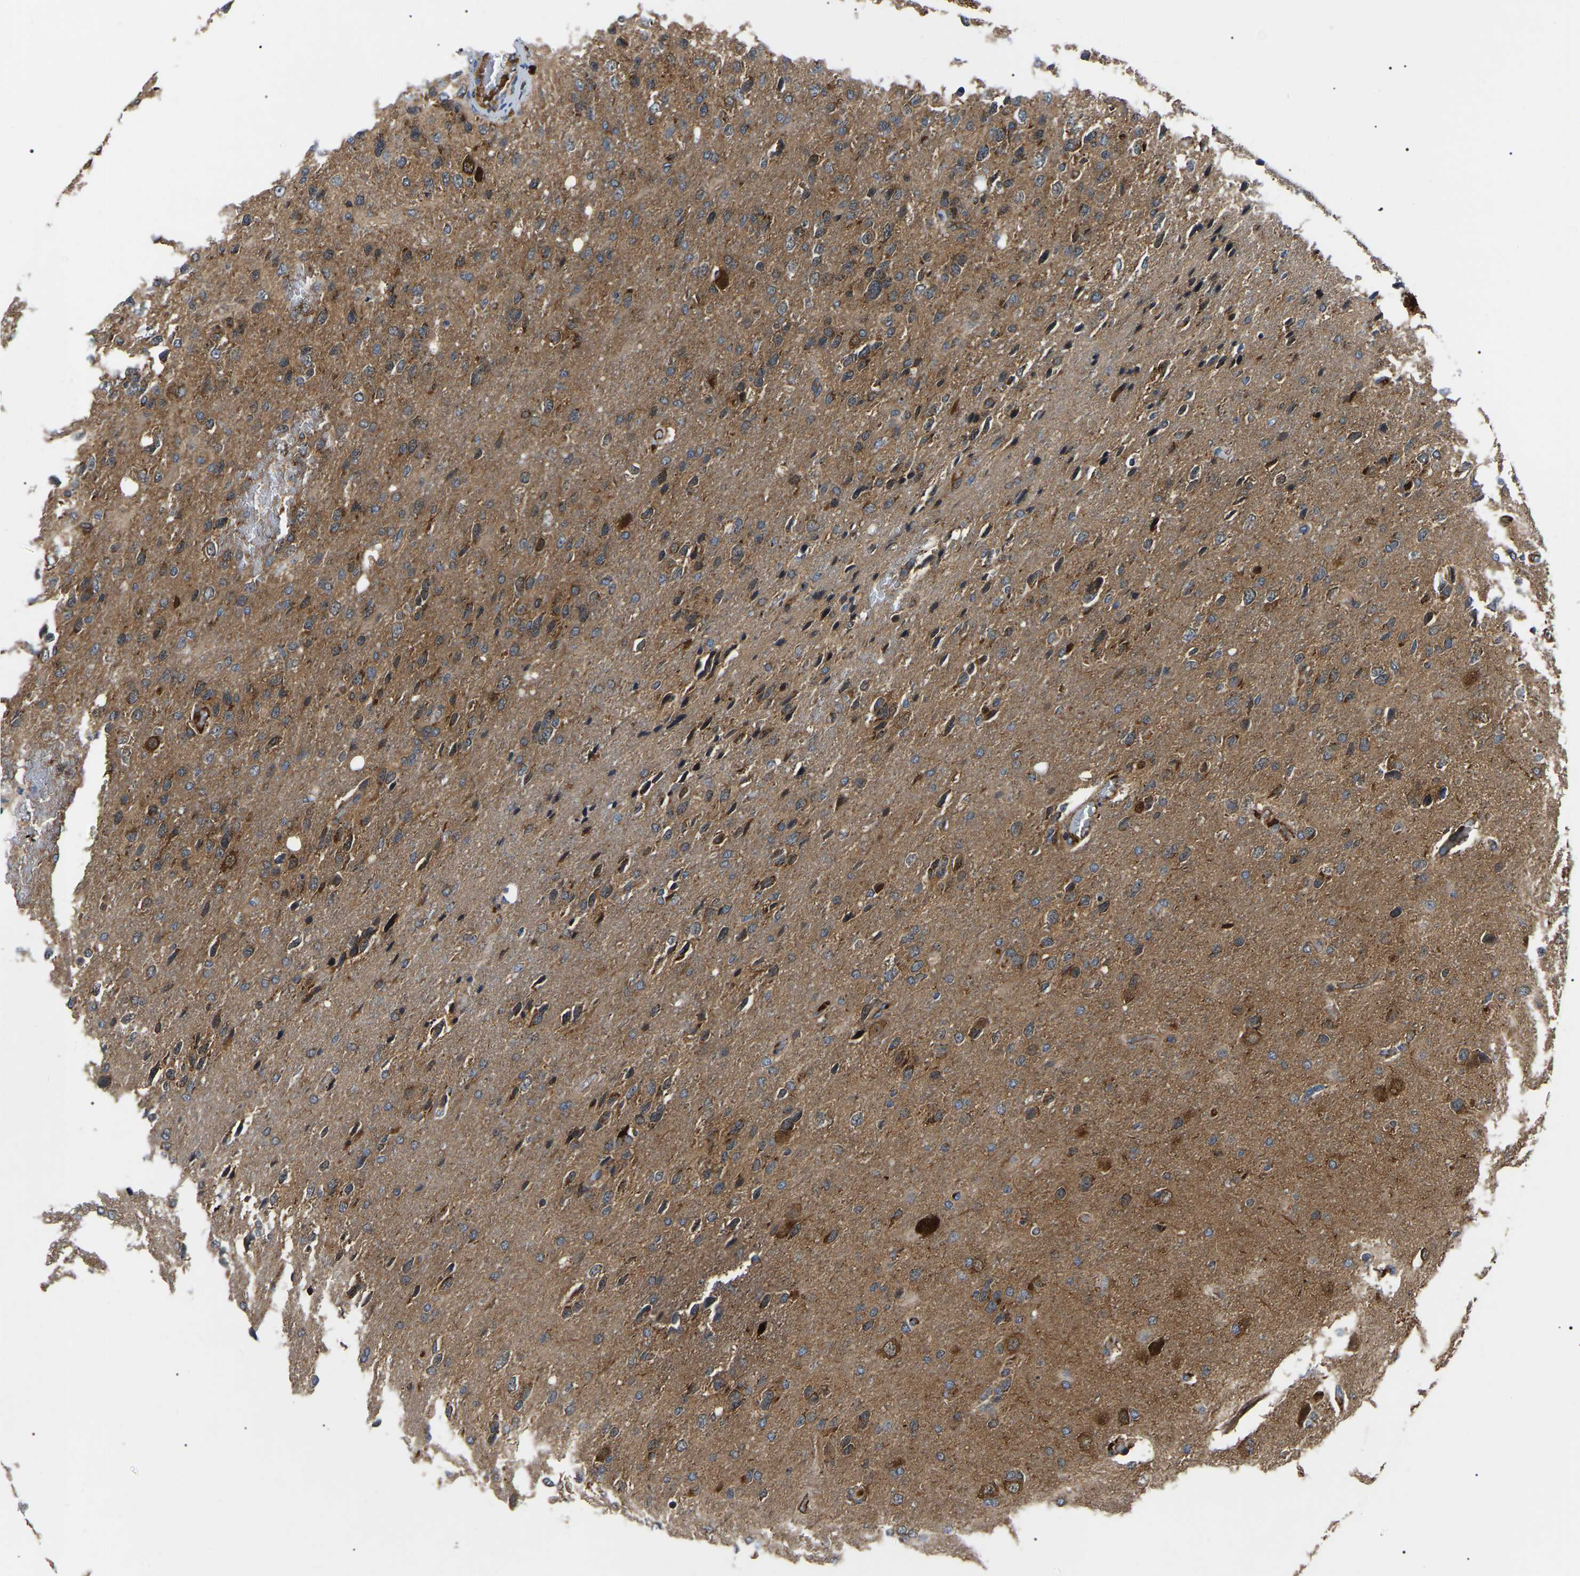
{"staining": {"intensity": "moderate", "quantity": ">75%", "location": "cytoplasmic/membranous"}, "tissue": "glioma", "cell_type": "Tumor cells", "image_type": "cancer", "snomed": [{"axis": "morphology", "description": "Glioma, malignant, High grade"}, {"axis": "topography", "description": "Brain"}], "caption": "Glioma stained with a brown dye displays moderate cytoplasmic/membranous positive expression in approximately >75% of tumor cells.", "gene": "PPM1E", "patient": {"sex": "female", "age": 58}}